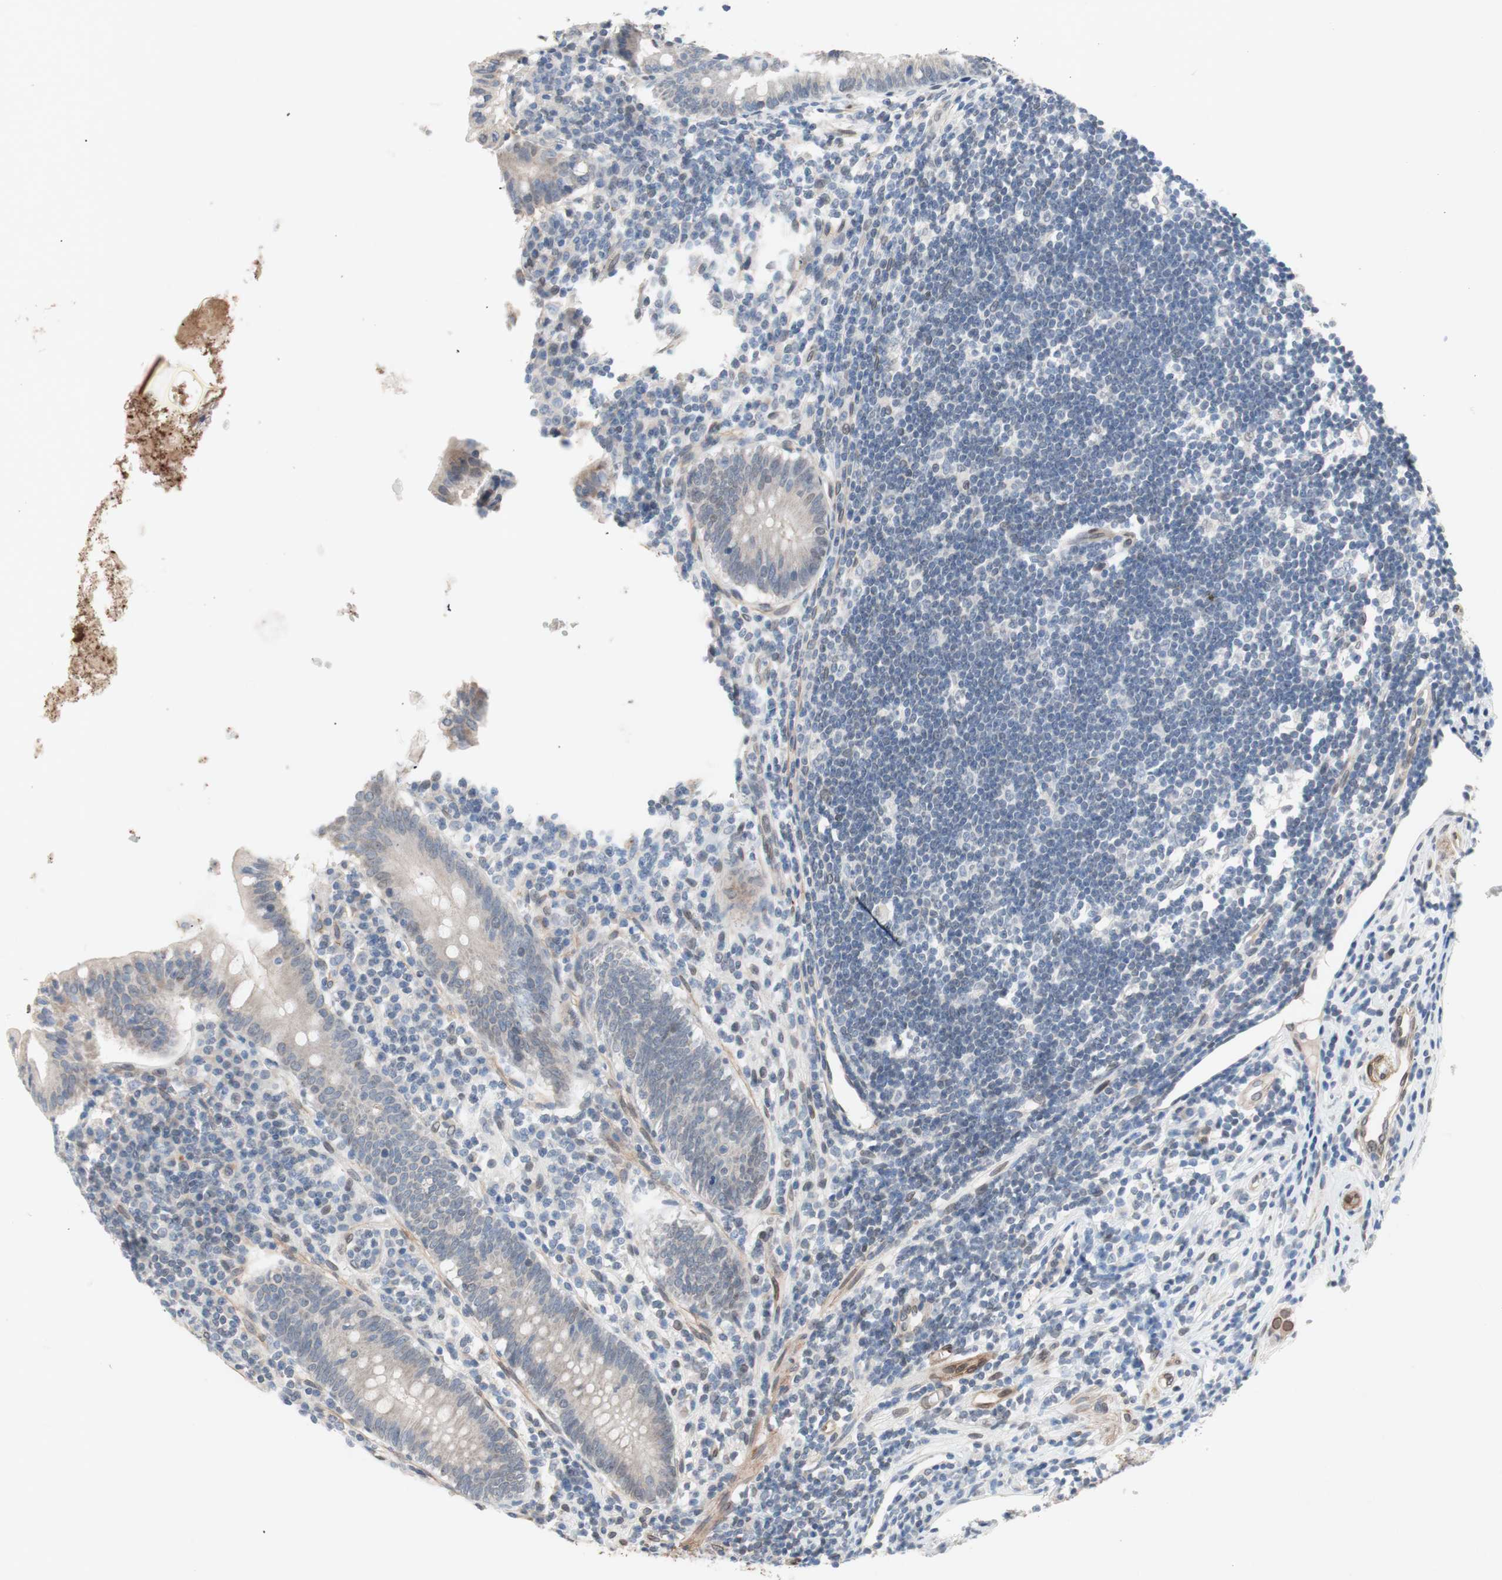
{"staining": {"intensity": "weak", "quantity": "<25%", "location": "cytoplasmic/membranous"}, "tissue": "appendix", "cell_type": "Glandular cells", "image_type": "normal", "snomed": [{"axis": "morphology", "description": "Normal tissue, NOS"}, {"axis": "topography", "description": "Appendix"}], "caption": "IHC histopathology image of unremarkable appendix stained for a protein (brown), which exhibits no positivity in glandular cells.", "gene": "ARNT2", "patient": {"sex": "female", "age": 50}}